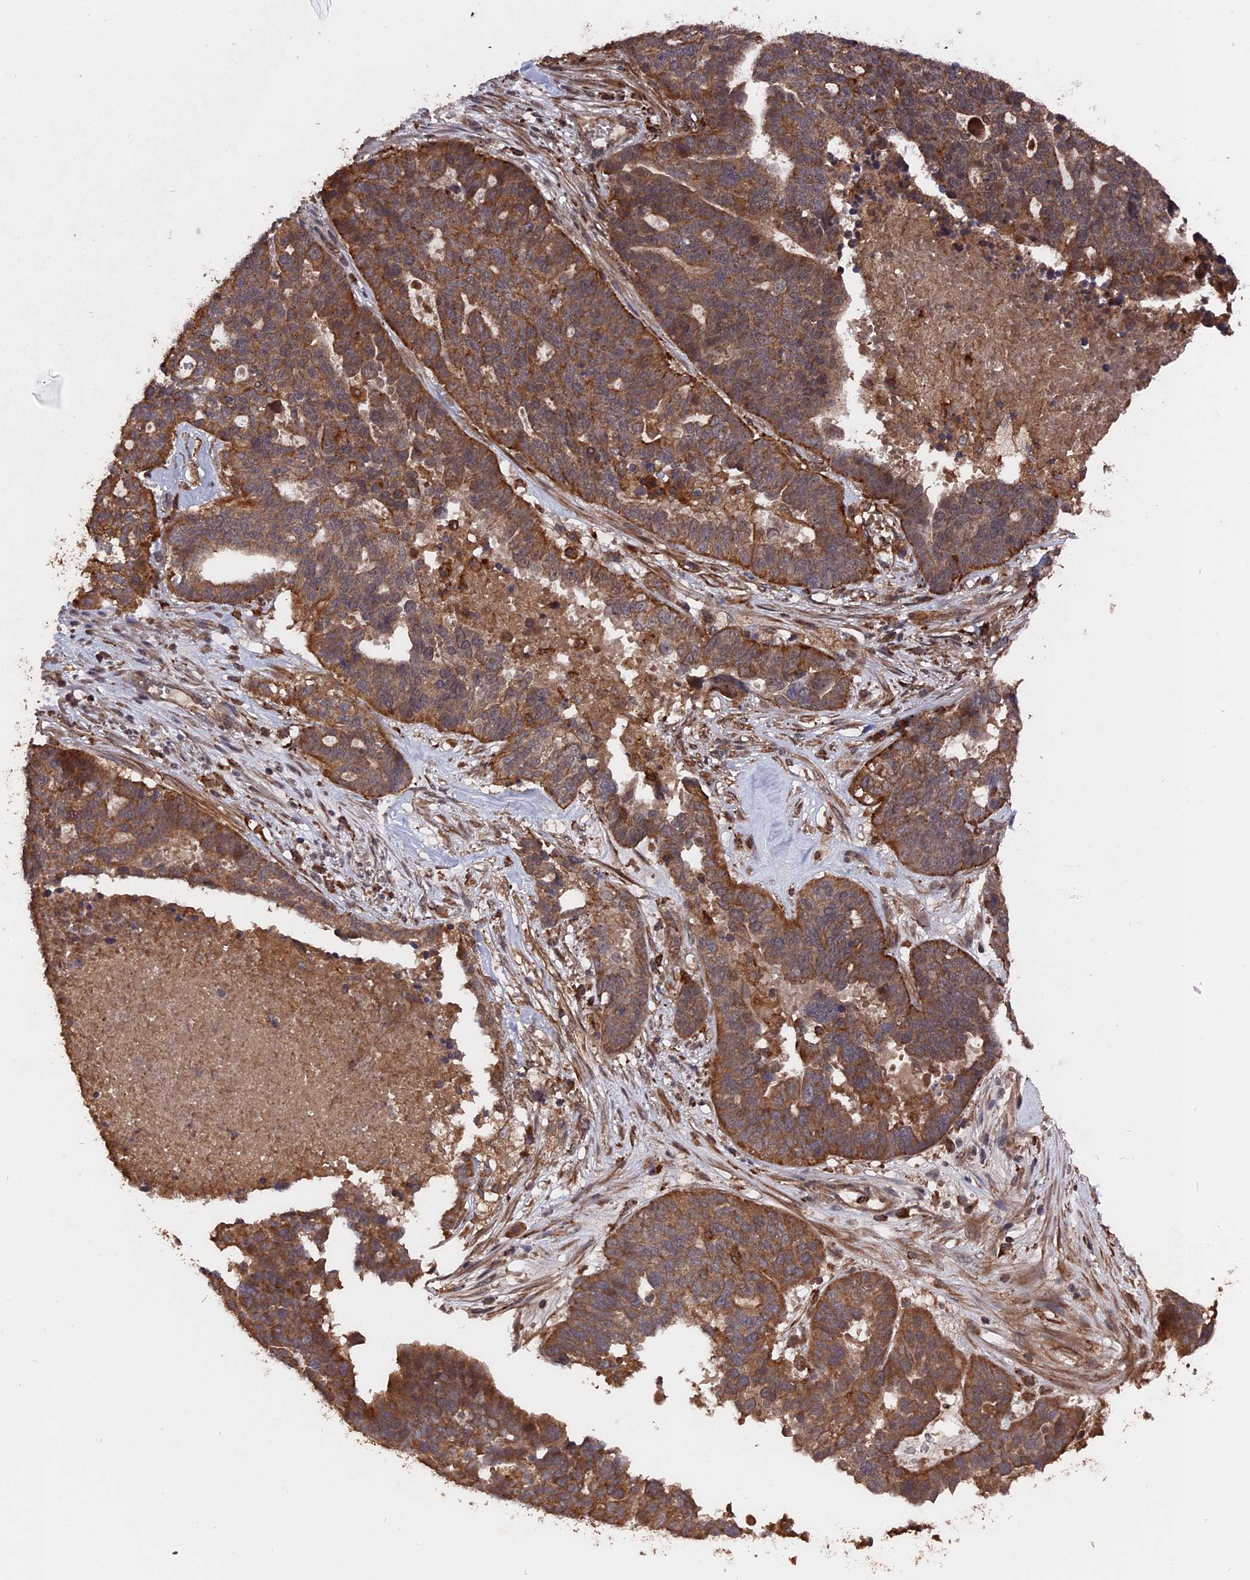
{"staining": {"intensity": "moderate", "quantity": ">75%", "location": "cytoplasmic/membranous"}, "tissue": "ovarian cancer", "cell_type": "Tumor cells", "image_type": "cancer", "snomed": [{"axis": "morphology", "description": "Cystadenocarcinoma, serous, NOS"}, {"axis": "topography", "description": "Ovary"}], "caption": "The image displays a brown stain indicating the presence of a protein in the cytoplasmic/membranous of tumor cells in ovarian serous cystadenocarcinoma.", "gene": "TELO2", "patient": {"sex": "female", "age": 59}}